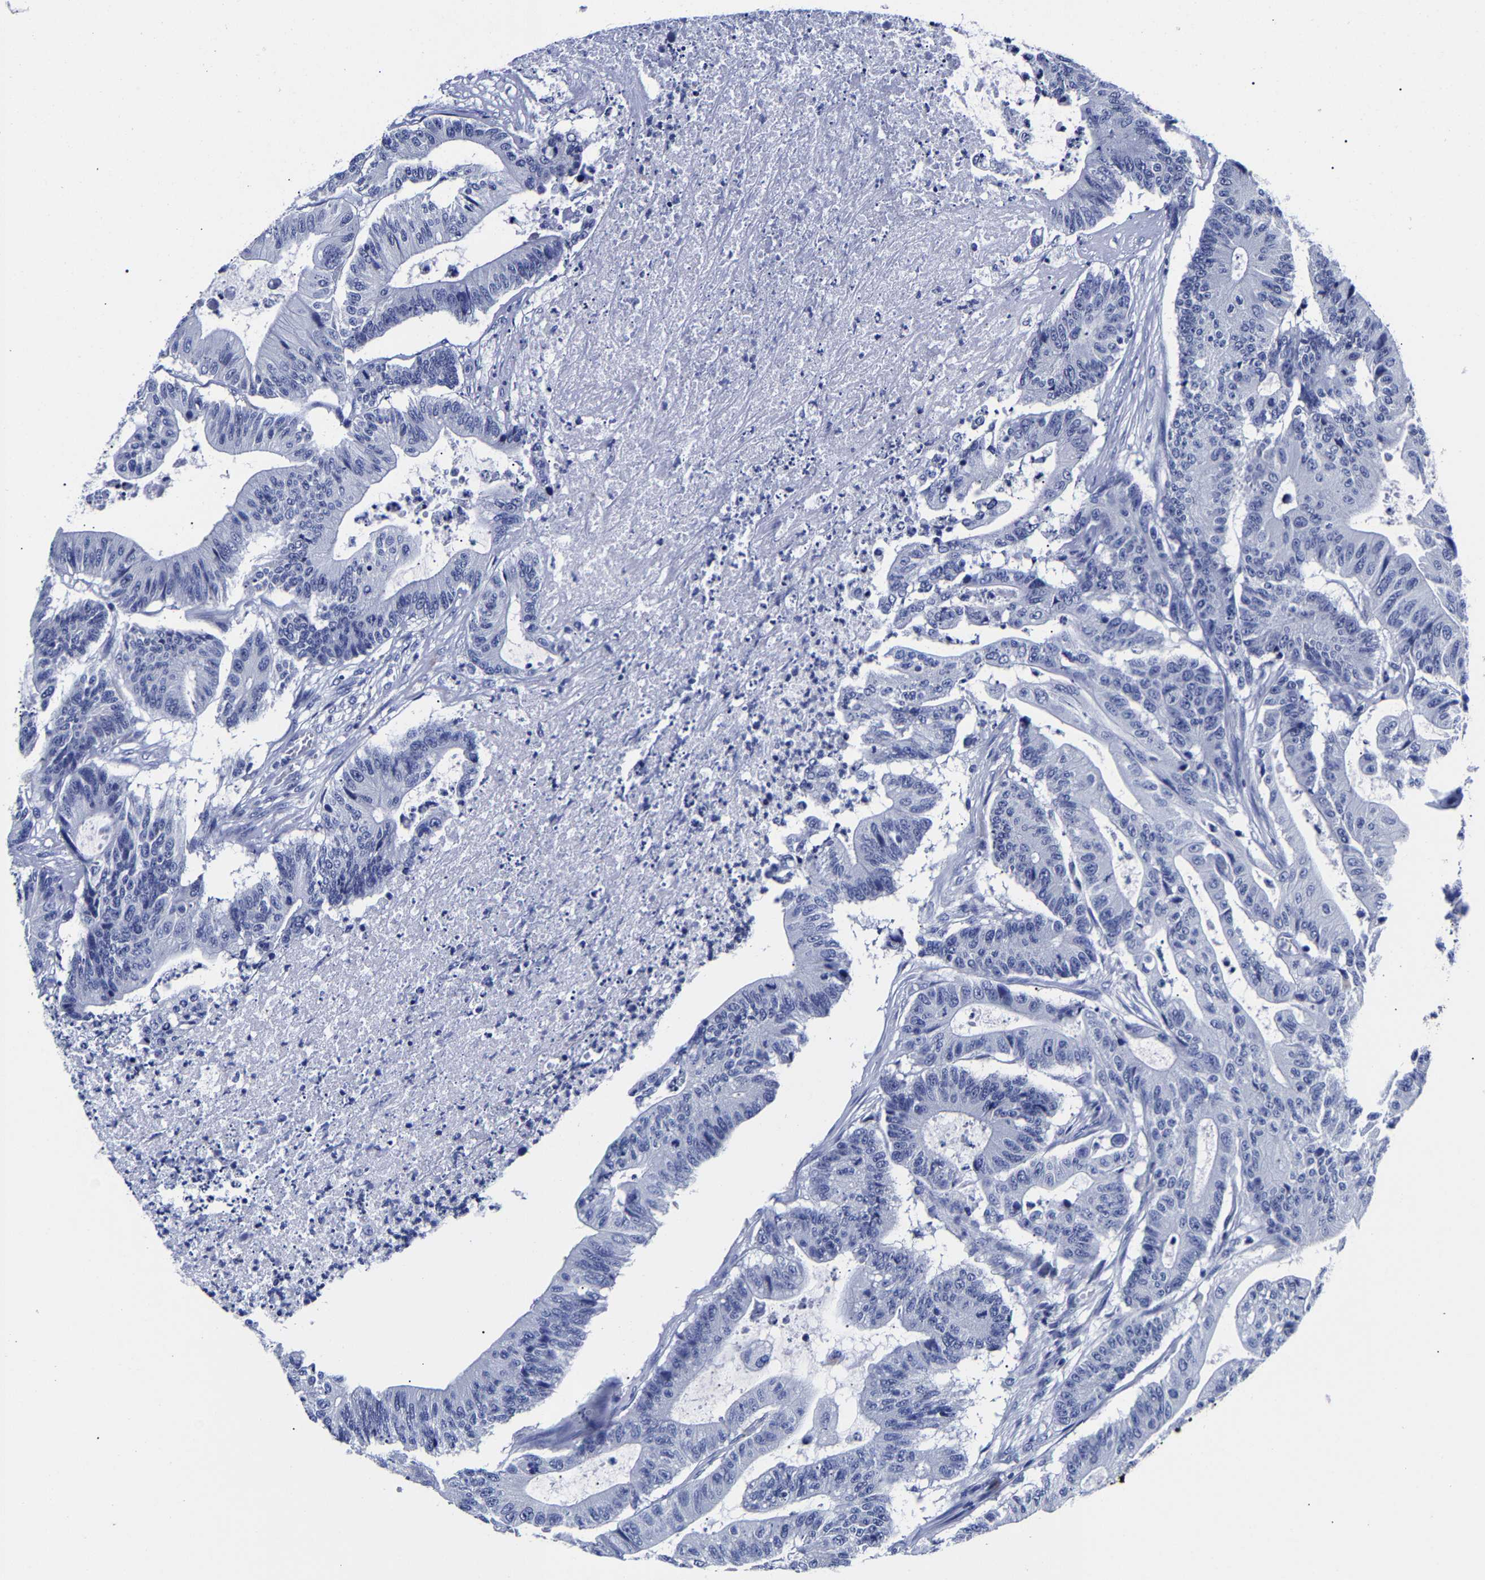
{"staining": {"intensity": "negative", "quantity": "none", "location": "none"}, "tissue": "colorectal cancer", "cell_type": "Tumor cells", "image_type": "cancer", "snomed": [{"axis": "morphology", "description": "Adenocarcinoma, NOS"}, {"axis": "topography", "description": "Colon"}], "caption": "The immunohistochemistry (IHC) image has no significant positivity in tumor cells of colorectal cancer (adenocarcinoma) tissue.", "gene": "CPA2", "patient": {"sex": "female", "age": 84}}